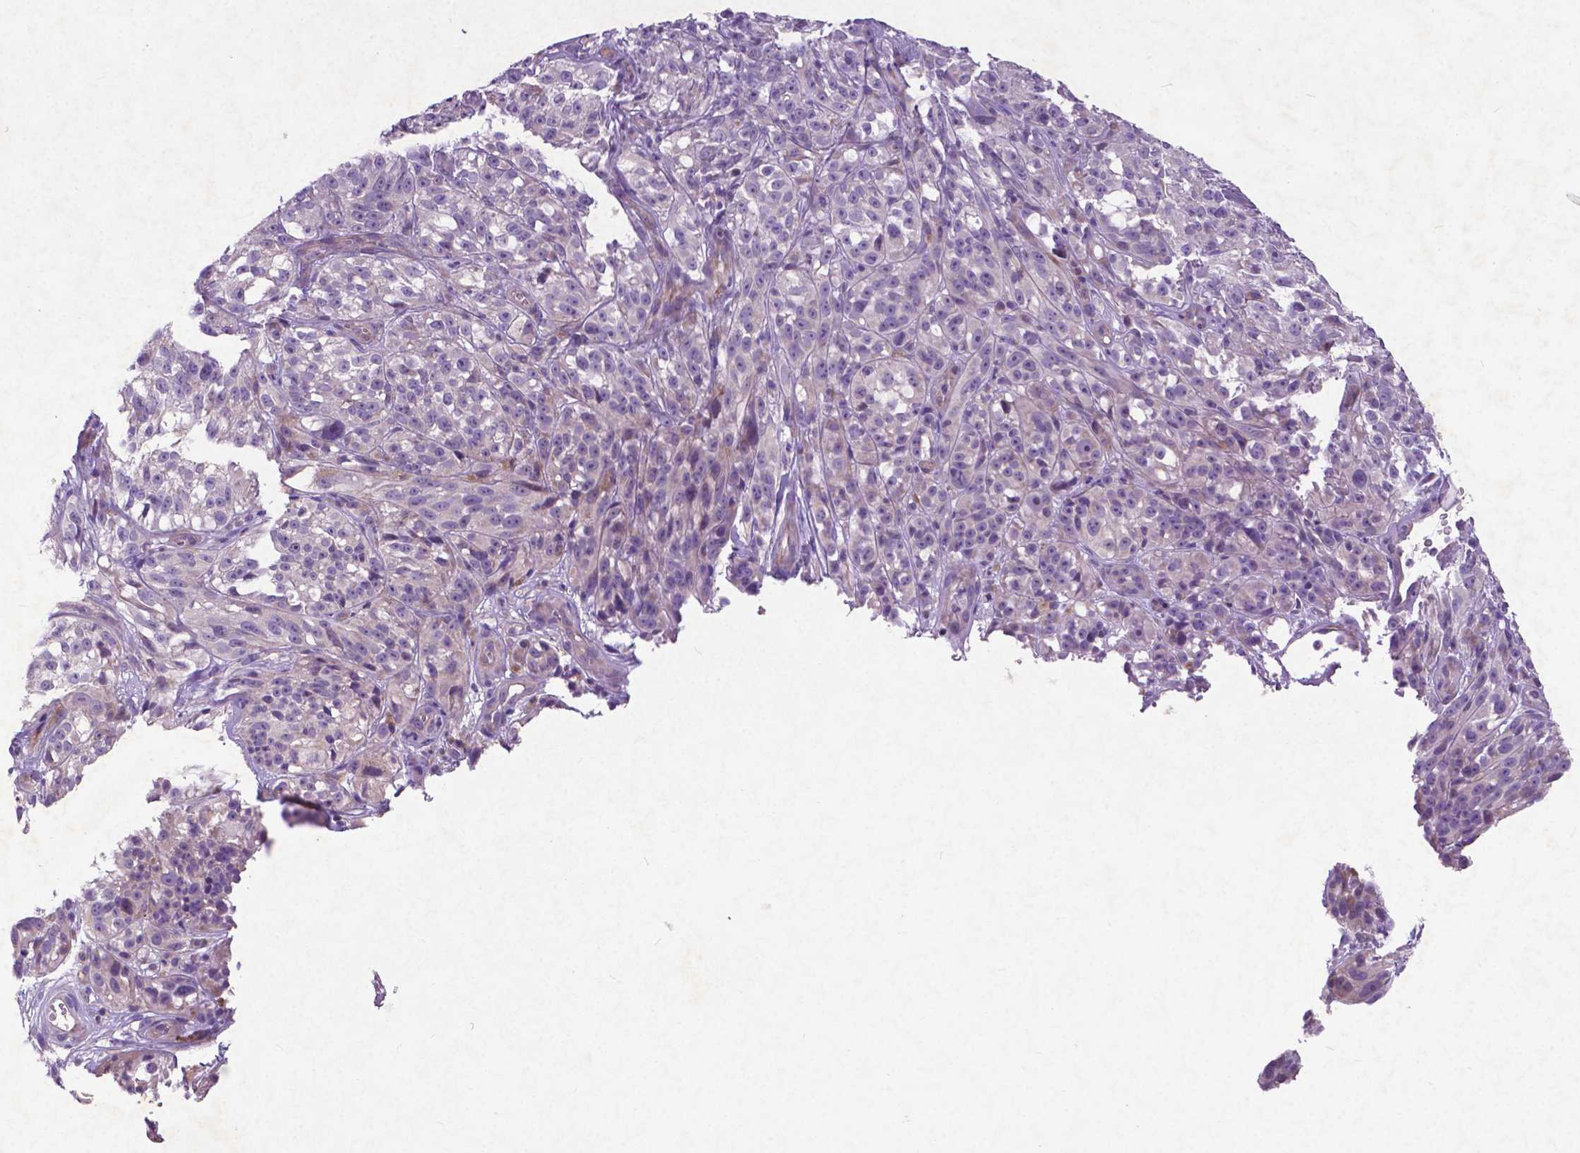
{"staining": {"intensity": "weak", "quantity": "<25%", "location": "cytoplasmic/membranous"}, "tissue": "melanoma", "cell_type": "Tumor cells", "image_type": "cancer", "snomed": [{"axis": "morphology", "description": "Malignant melanoma, NOS"}, {"axis": "topography", "description": "Skin"}], "caption": "Human malignant melanoma stained for a protein using IHC demonstrates no expression in tumor cells.", "gene": "ATG4D", "patient": {"sex": "female", "age": 85}}